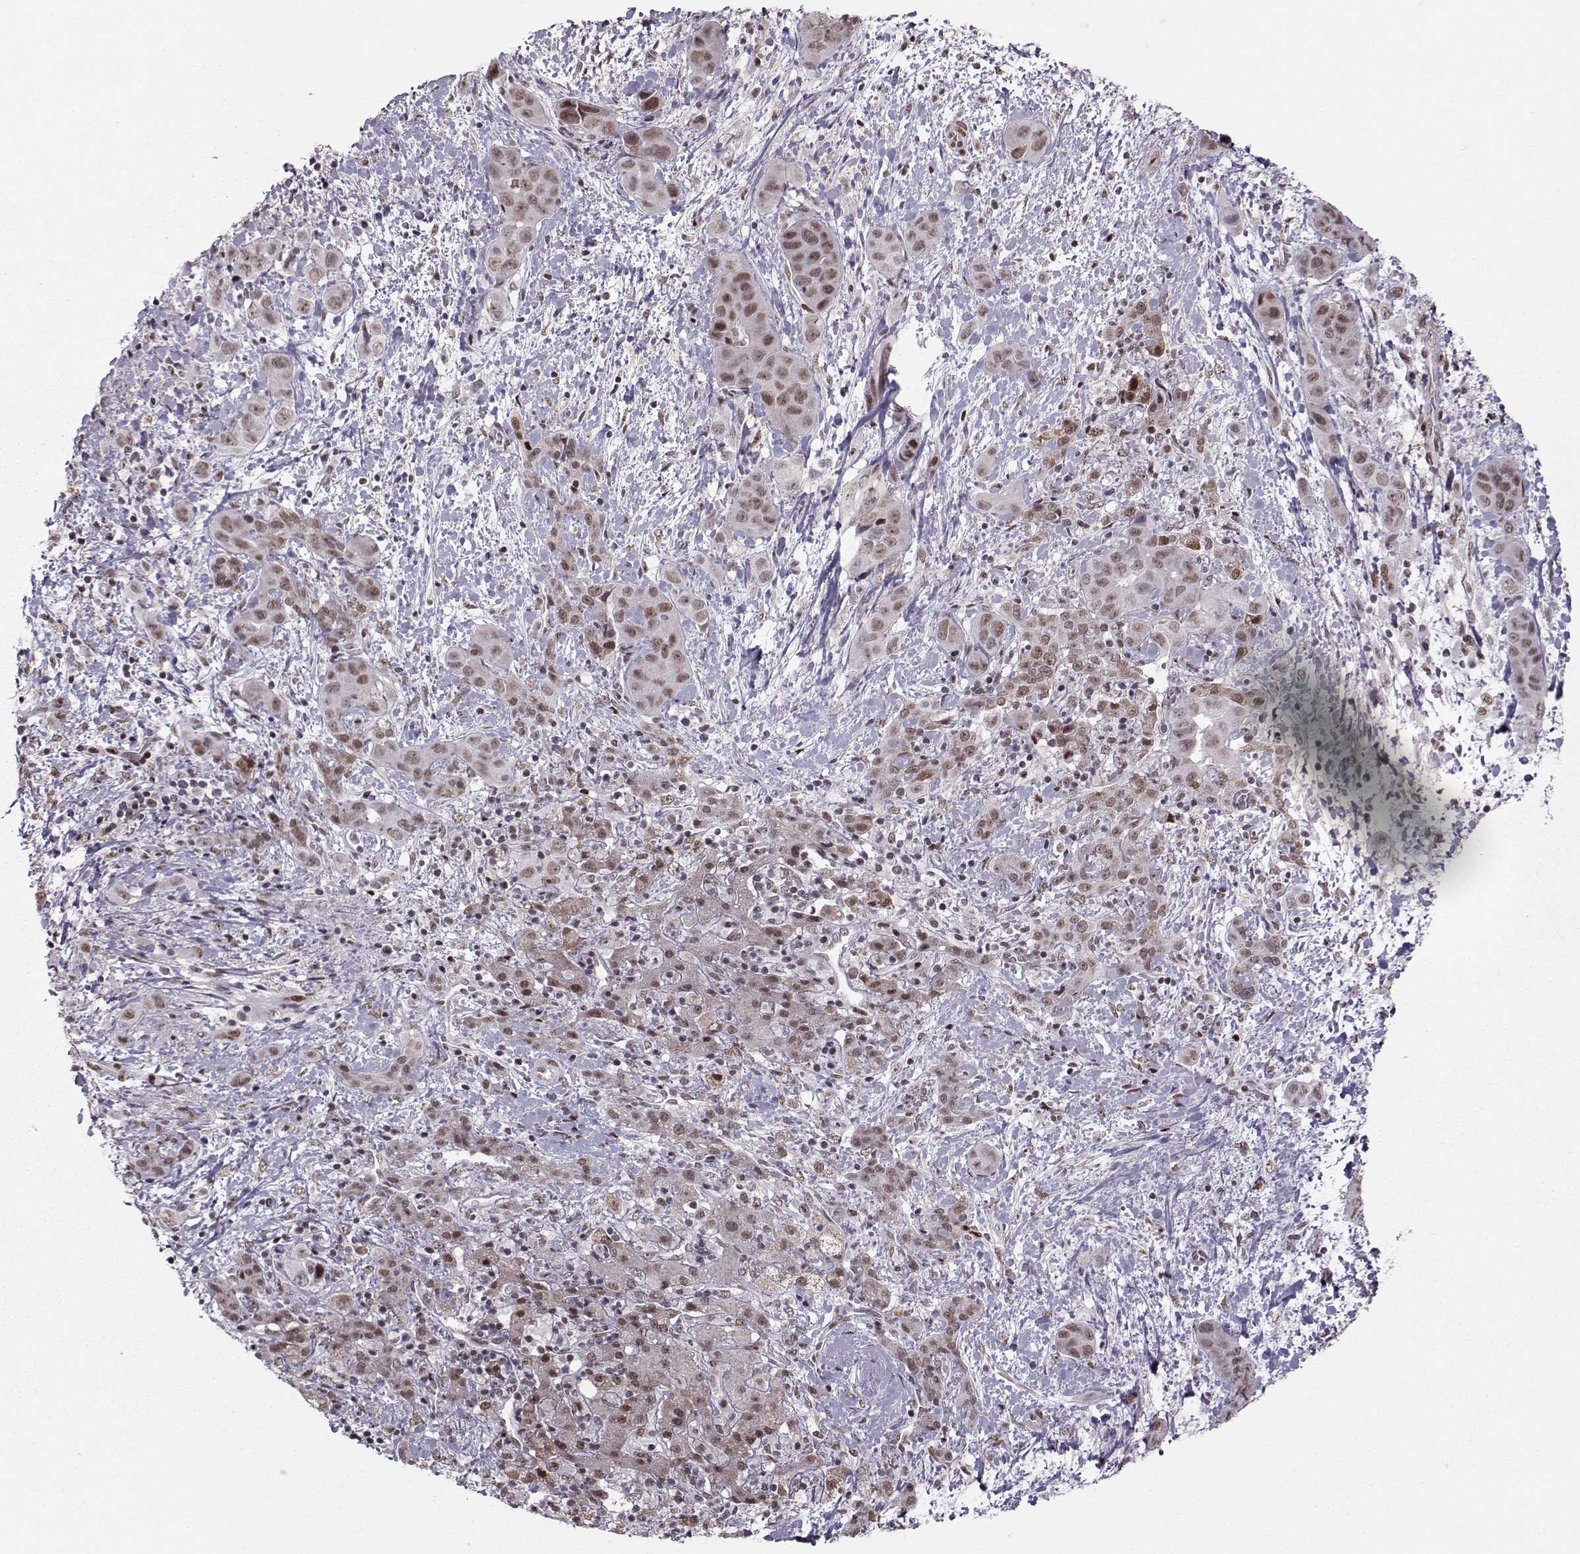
{"staining": {"intensity": "moderate", "quantity": "<25%", "location": "nuclear"}, "tissue": "liver cancer", "cell_type": "Tumor cells", "image_type": "cancer", "snomed": [{"axis": "morphology", "description": "Cholangiocarcinoma"}, {"axis": "topography", "description": "Liver"}], "caption": "Immunohistochemistry (IHC) micrograph of cholangiocarcinoma (liver) stained for a protein (brown), which shows low levels of moderate nuclear staining in about <25% of tumor cells.", "gene": "SNAPC2", "patient": {"sex": "female", "age": 52}}